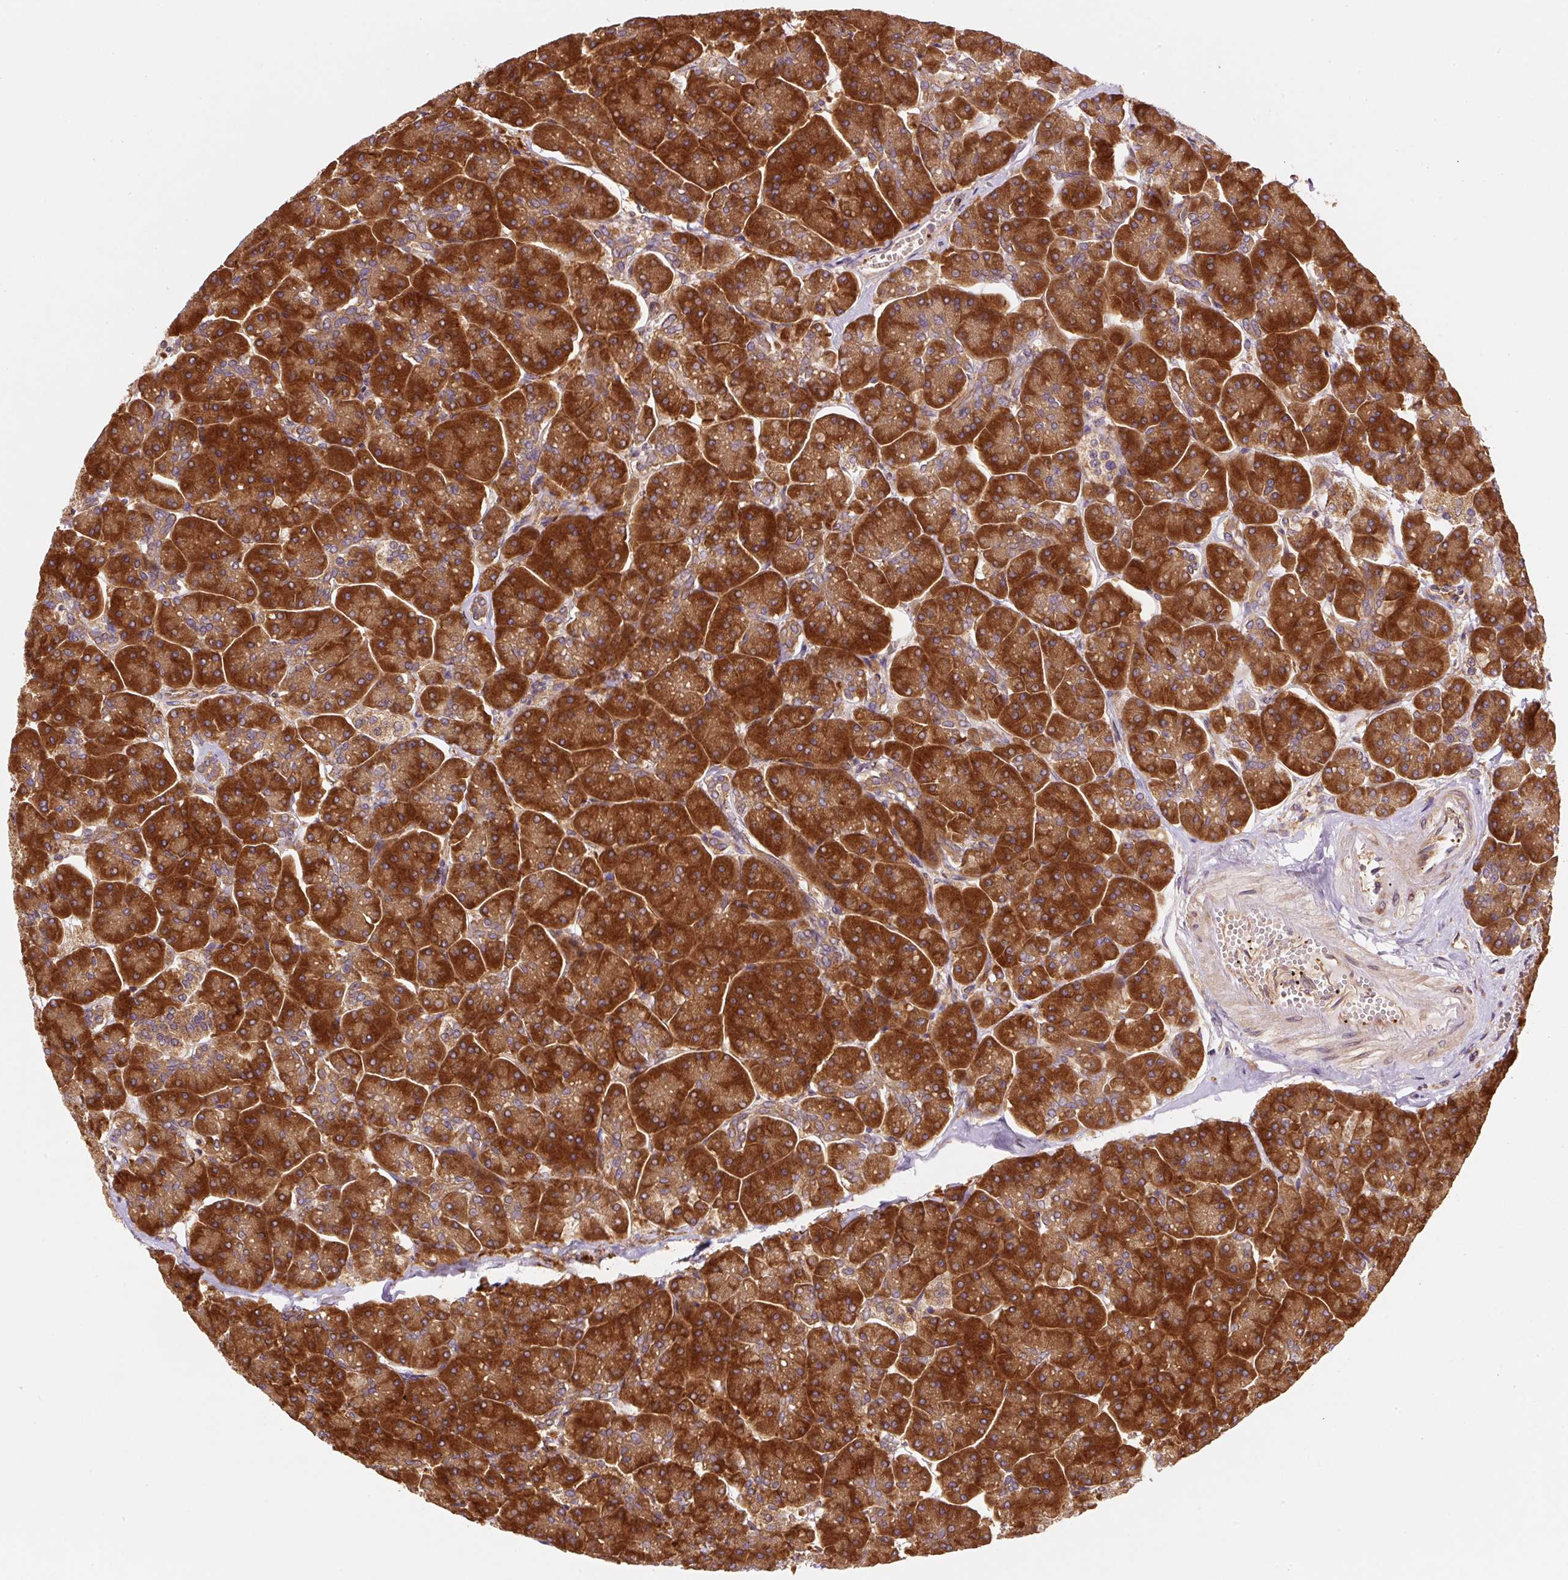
{"staining": {"intensity": "strong", "quantity": ">75%", "location": "cytoplasmic/membranous"}, "tissue": "pancreas", "cell_type": "Exocrine glandular cells", "image_type": "normal", "snomed": [{"axis": "morphology", "description": "Normal tissue, NOS"}, {"axis": "topography", "description": "Pancreas"}, {"axis": "topography", "description": "Peripheral nerve tissue"}], "caption": "Brown immunohistochemical staining in normal pancreas exhibits strong cytoplasmic/membranous expression in about >75% of exocrine glandular cells.", "gene": "EIF2S2", "patient": {"sex": "male", "age": 54}}